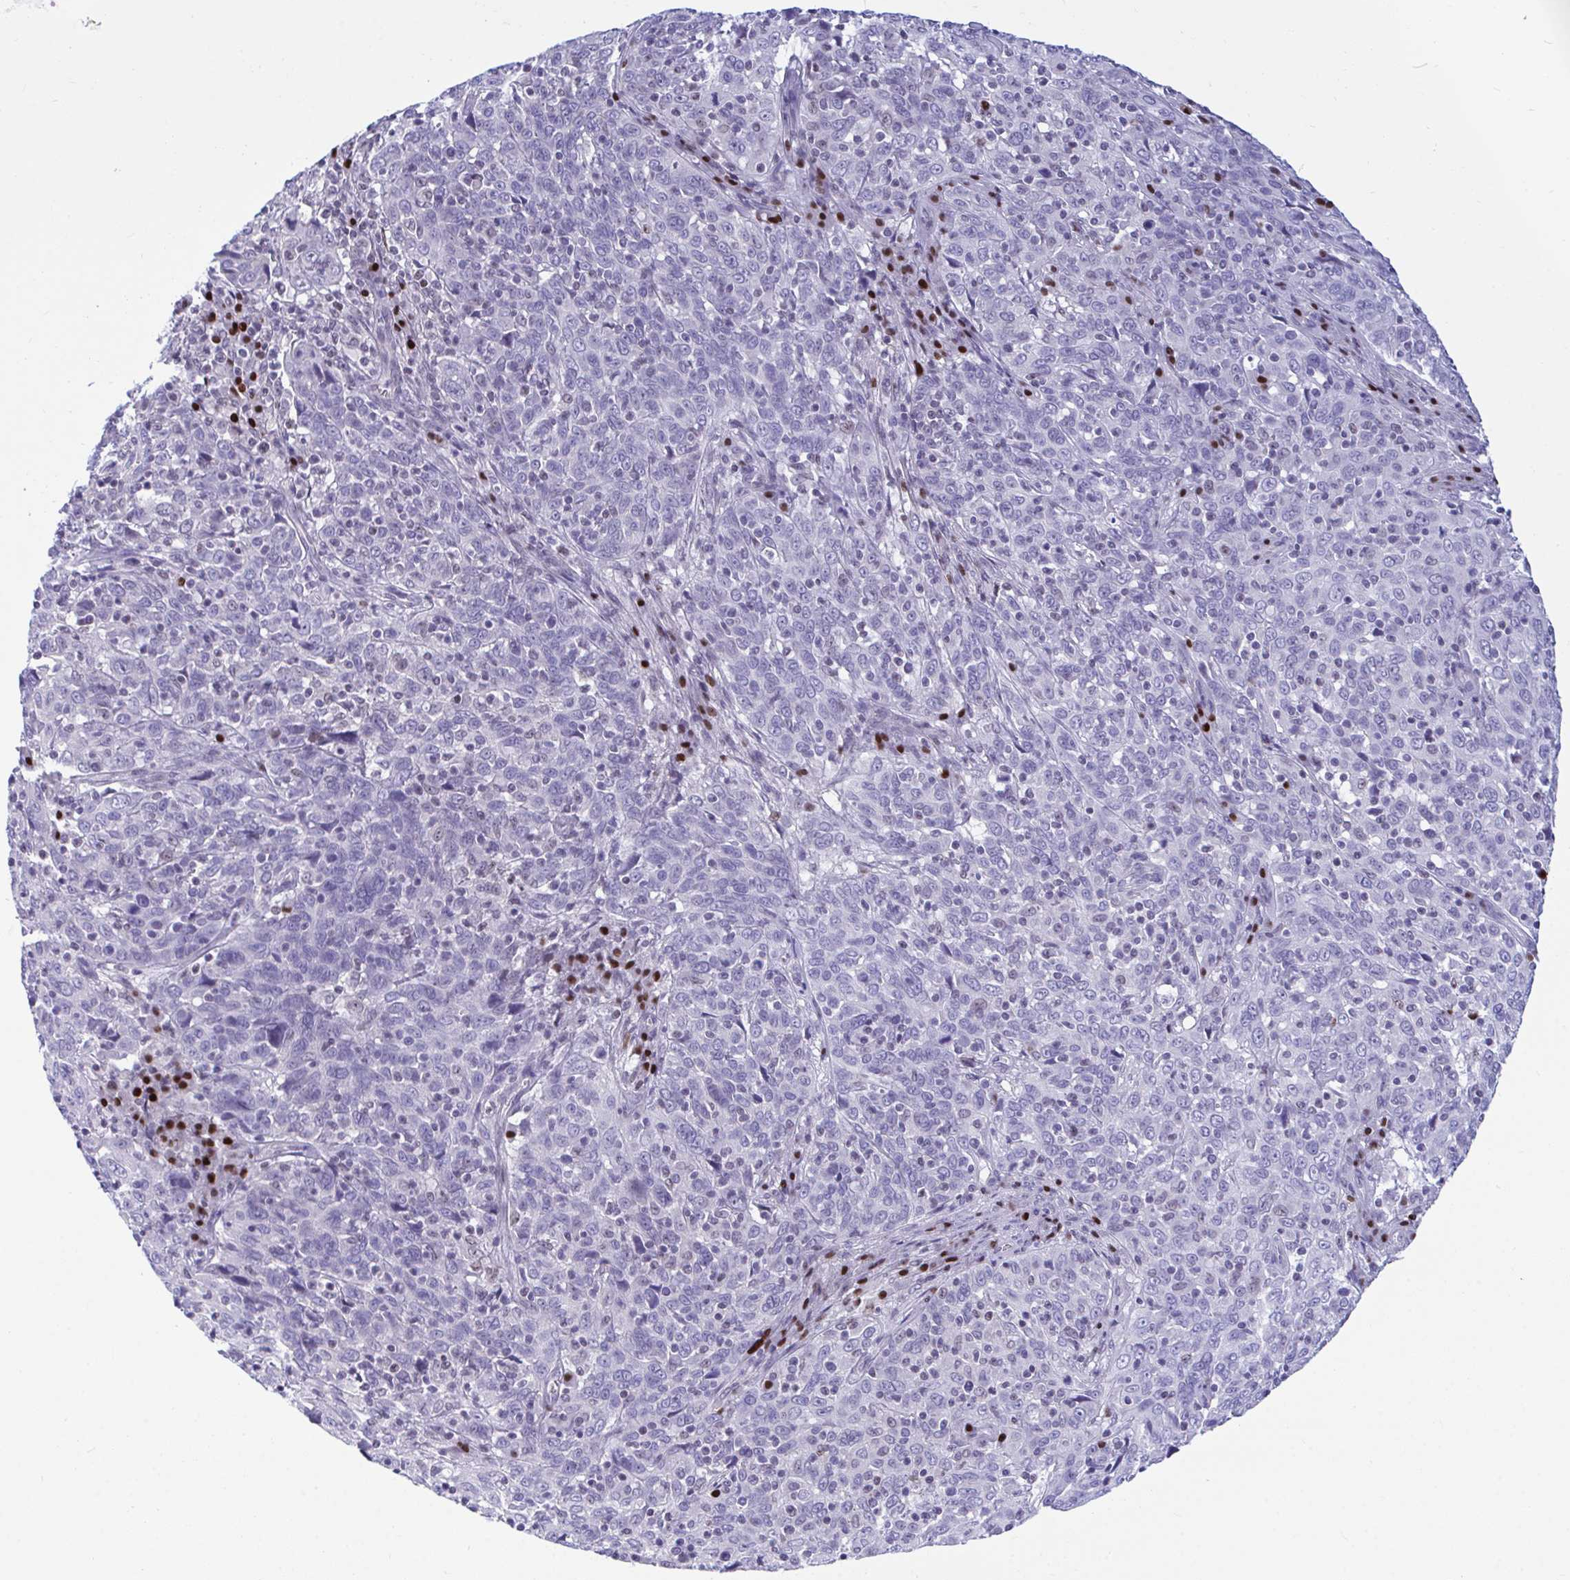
{"staining": {"intensity": "negative", "quantity": "none", "location": "none"}, "tissue": "cervical cancer", "cell_type": "Tumor cells", "image_type": "cancer", "snomed": [{"axis": "morphology", "description": "Squamous cell carcinoma, NOS"}, {"axis": "topography", "description": "Cervix"}], "caption": "An image of human cervical squamous cell carcinoma is negative for staining in tumor cells.", "gene": "SLC25A51", "patient": {"sex": "female", "age": 46}}